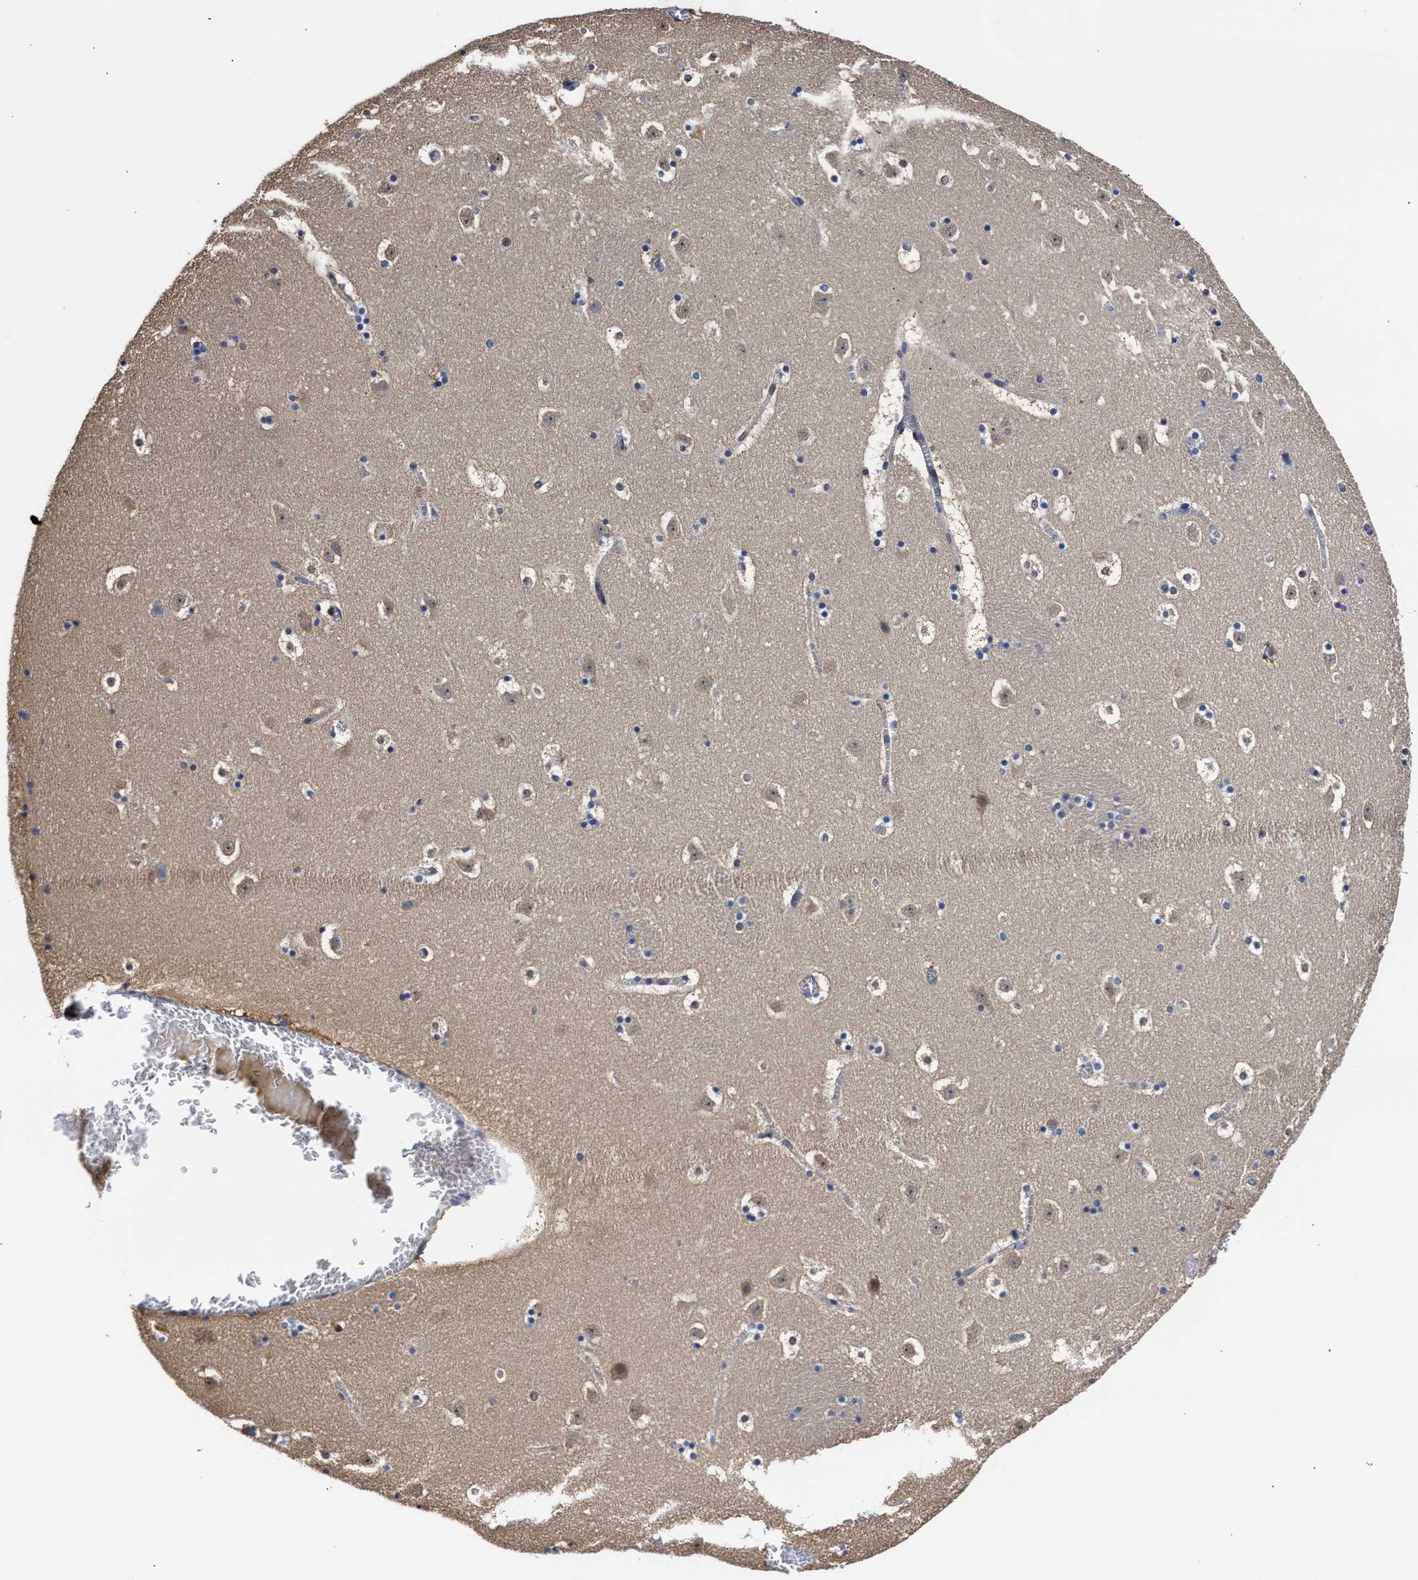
{"staining": {"intensity": "weak", "quantity": "<25%", "location": "cytoplasmic/membranous"}, "tissue": "caudate", "cell_type": "Glial cells", "image_type": "normal", "snomed": [{"axis": "morphology", "description": "Normal tissue, NOS"}, {"axis": "topography", "description": "Lateral ventricle wall"}], "caption": "This is a image of immunohistochemistry (IHC) staining of benign caudate, which shows no staining in glial cells.", "gene": "KLHDC1", "patient": {"sex": "male", "age": 45}}